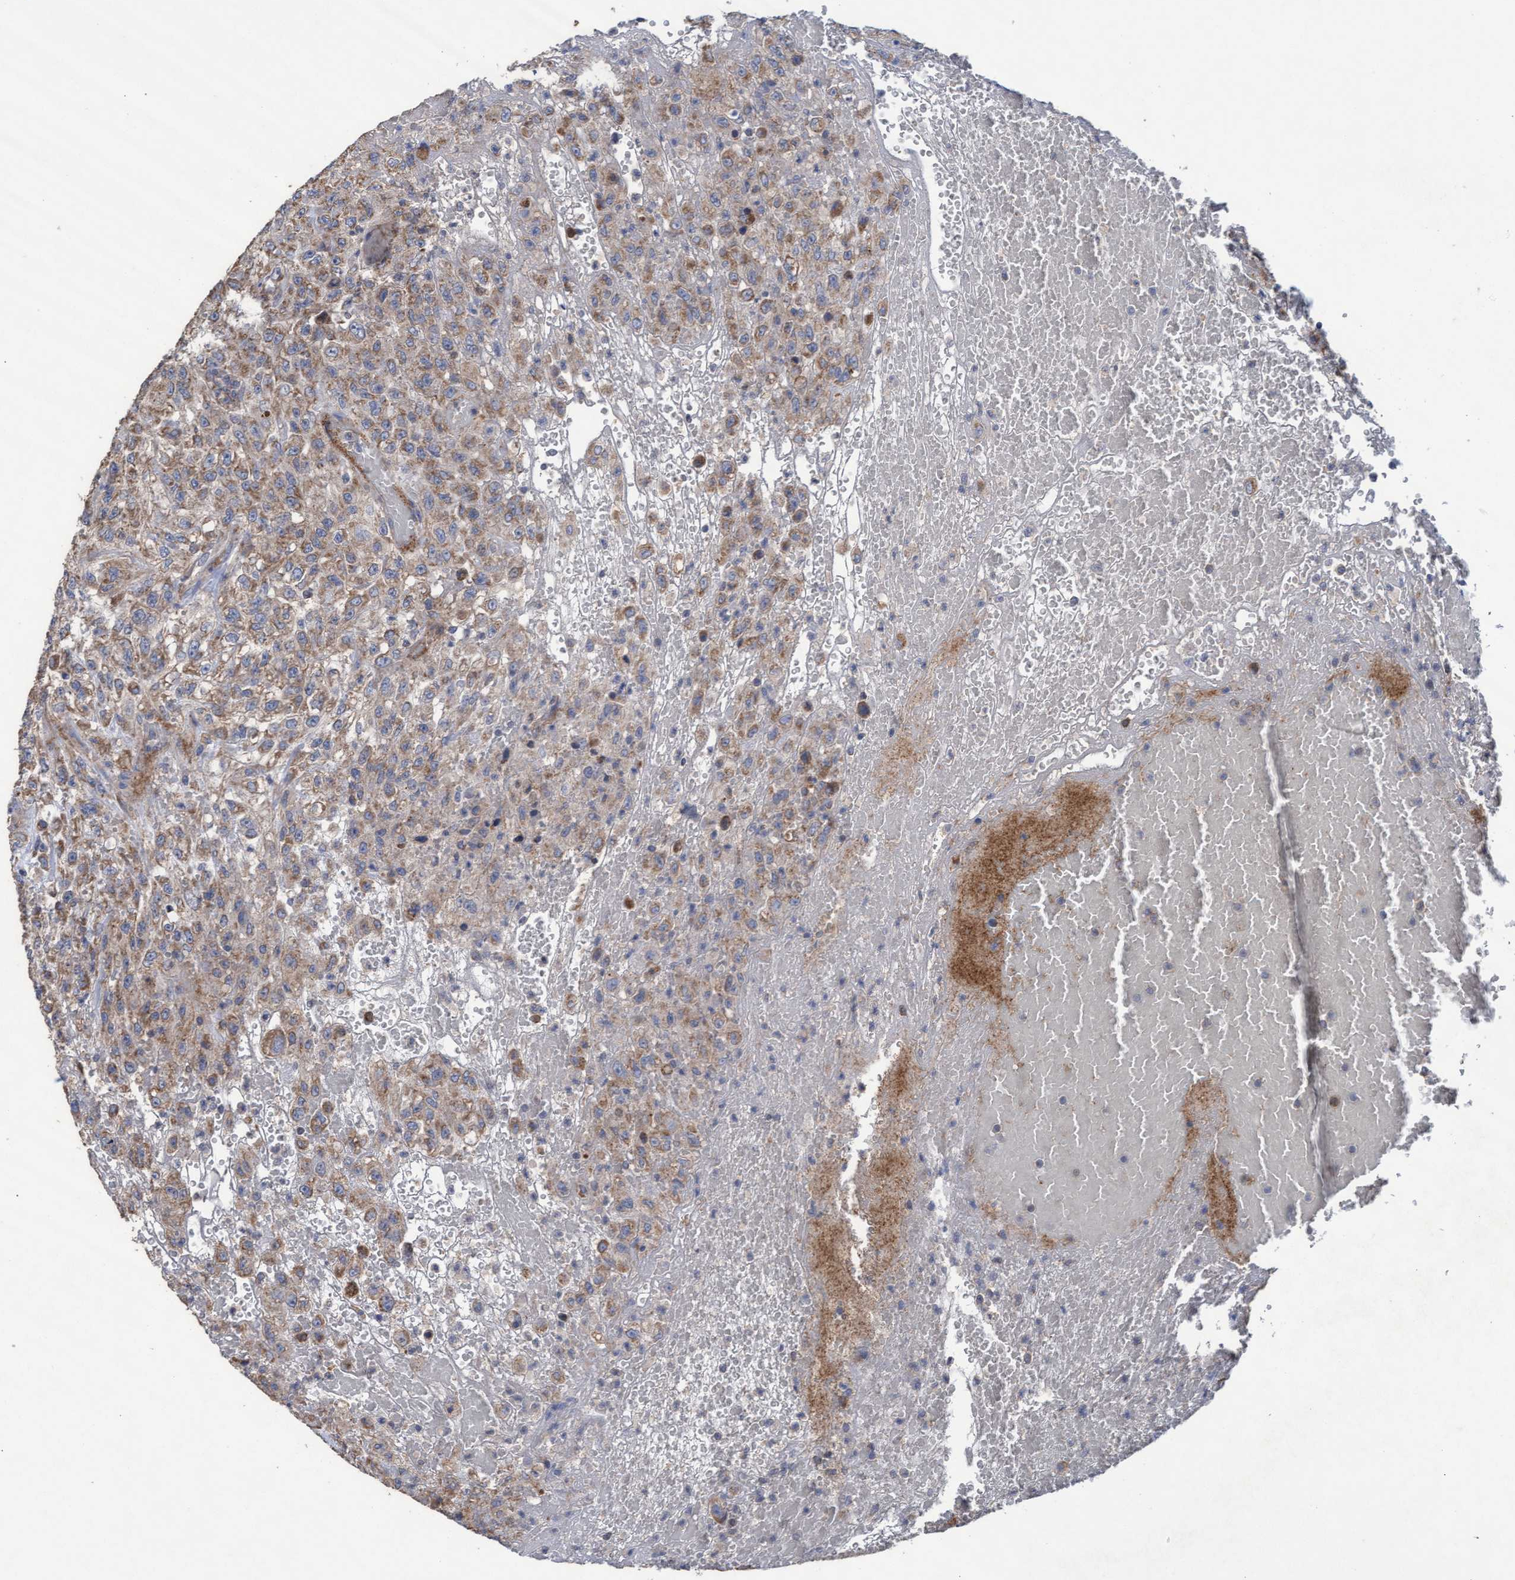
{"staining": {"intensity": "weak", "quantity": ">75%", "location": "cytoplasmic/membranous"}, "tissue": "urothelial cancer", "cell_type": "Tumor cells", "image_type": "cancer", "snomed": [{"axis": "morphology", "description": "Urothelial carcinoma, High grade"}, {"axis": "topography", "description": "Urinary bladder"}], "caption": "Weak cytoplasmic/membranous staining for a protein is identified in about >75% of tumor cells of urothelial cancer using immunohistochemistry.", "gene": "MRPL38", "patient": {"sex": "male", "age": 46}}